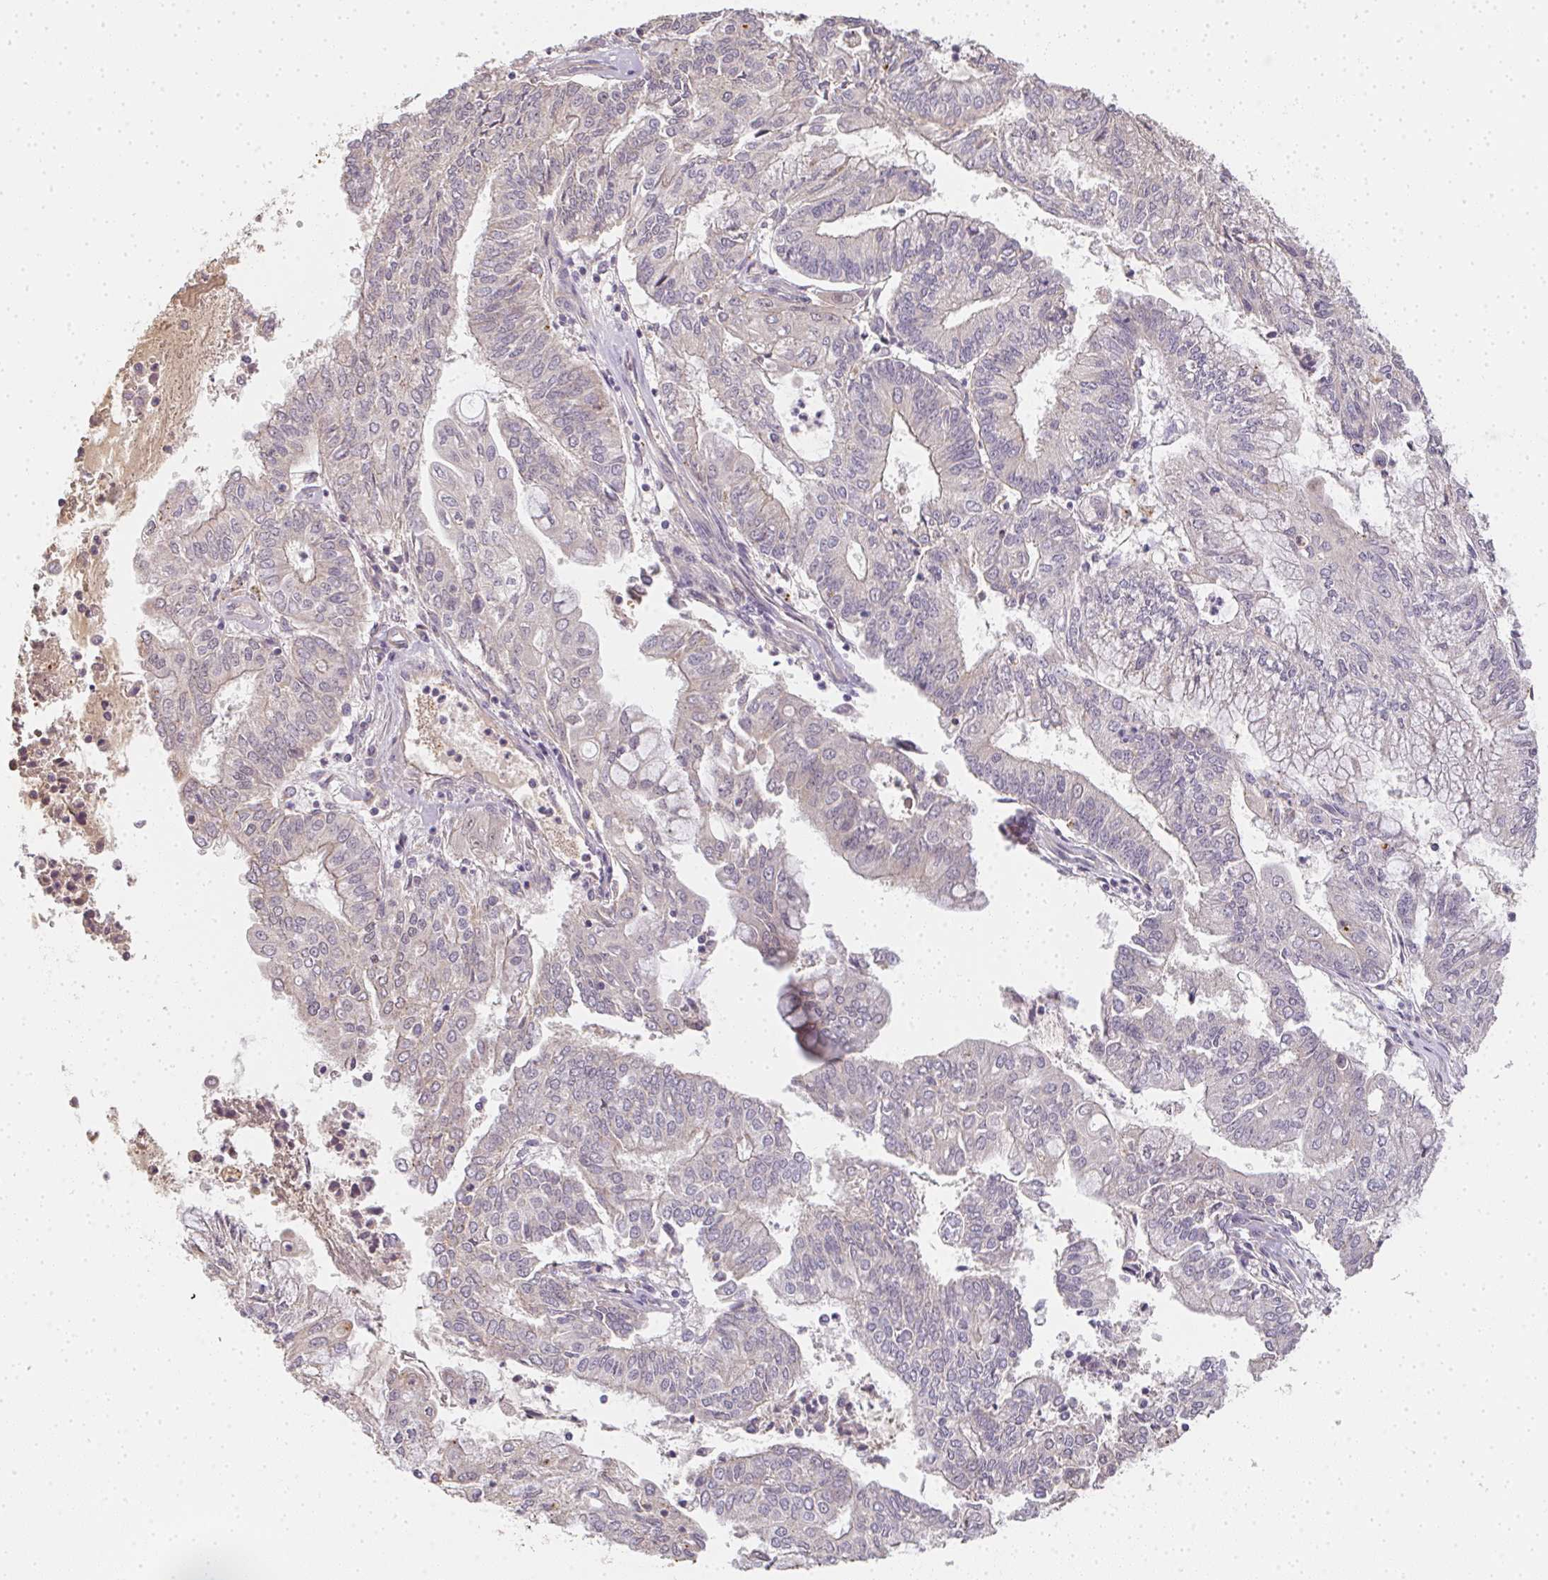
{"staining": {"intensity": "negative", "quantity": "none", "location": "none"}, "tissue": "endometrial cancer", "cell_type": "Tumor cells", "image_type": "cancer", "snomed": [{"axis": "morphology", "description": "Adenocarcinoma, NOS"}, {"axis": "topography", "description": "Endometrium"}], "caption": "Endometrial cancer stained for a protein using immunohistochemistry (IHC) displays no staining tumor cells.", "gene": "SLC35B3", "patient": {"sex": "female", "age": 61}}